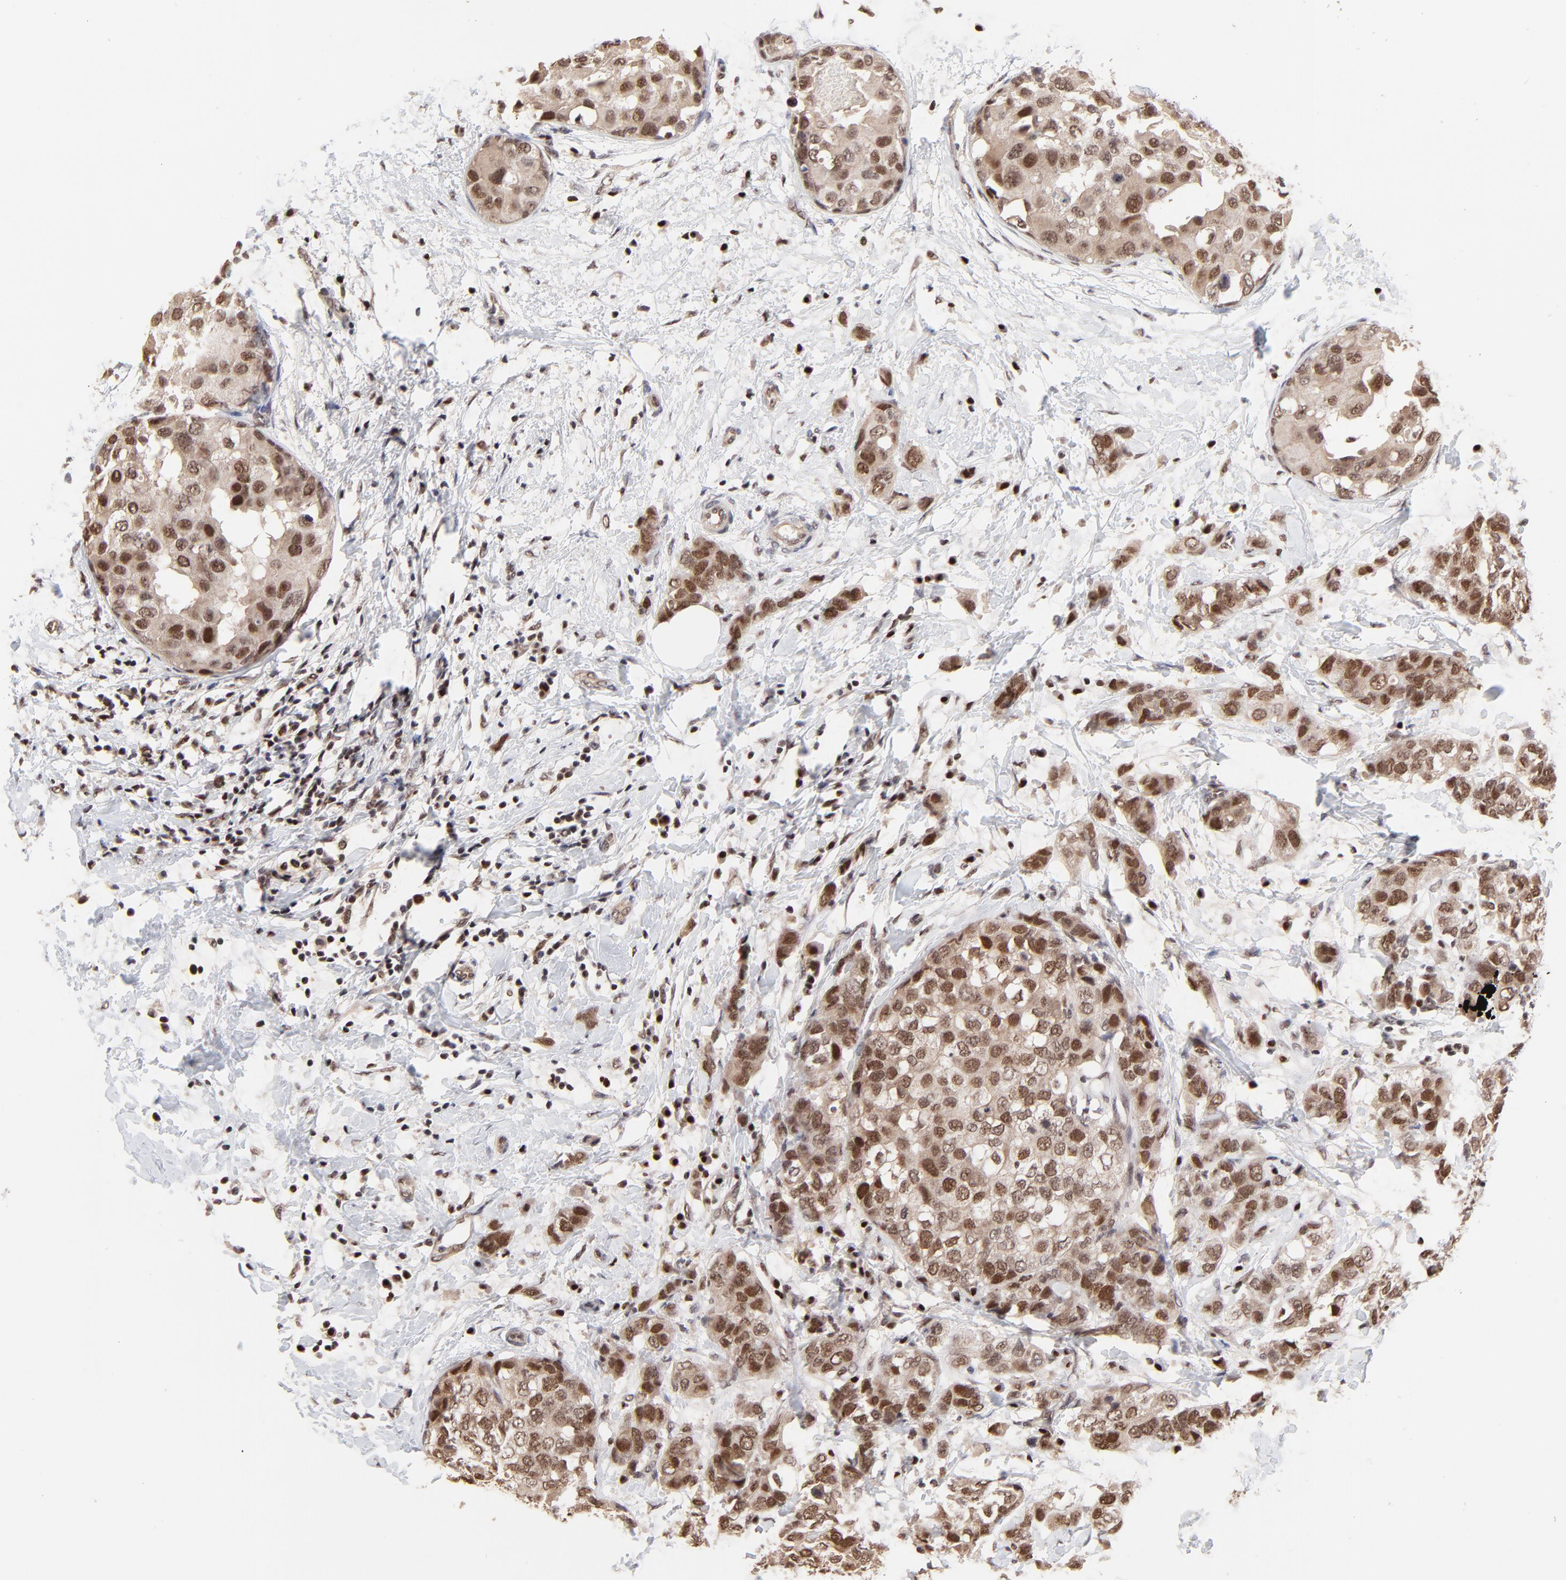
{"staining": {"intensity": "strong", "quantity": ">75%", "location": "cytoplasmic/membranous,nuclear"}, "tissue": "breast cancer", "cell_type": "Tumor cells", "image_type": "cancer", "snomed": [{"axis": "morphology", "description": "Normal tissue, NOS"}, {"axis": "morphology", "description": "Duct carcinoma"}, {"axis": "topography", "description": "Breast"}], "caption": "Immunohistochemical staining of breast invasive ductal carcinoma shows high levels of strong cytoplasmic/membranous and nuclear staining in about >75% of tumor cells.", "gene": "DSN1", "patient": {"sex": "female", "age": 50}}